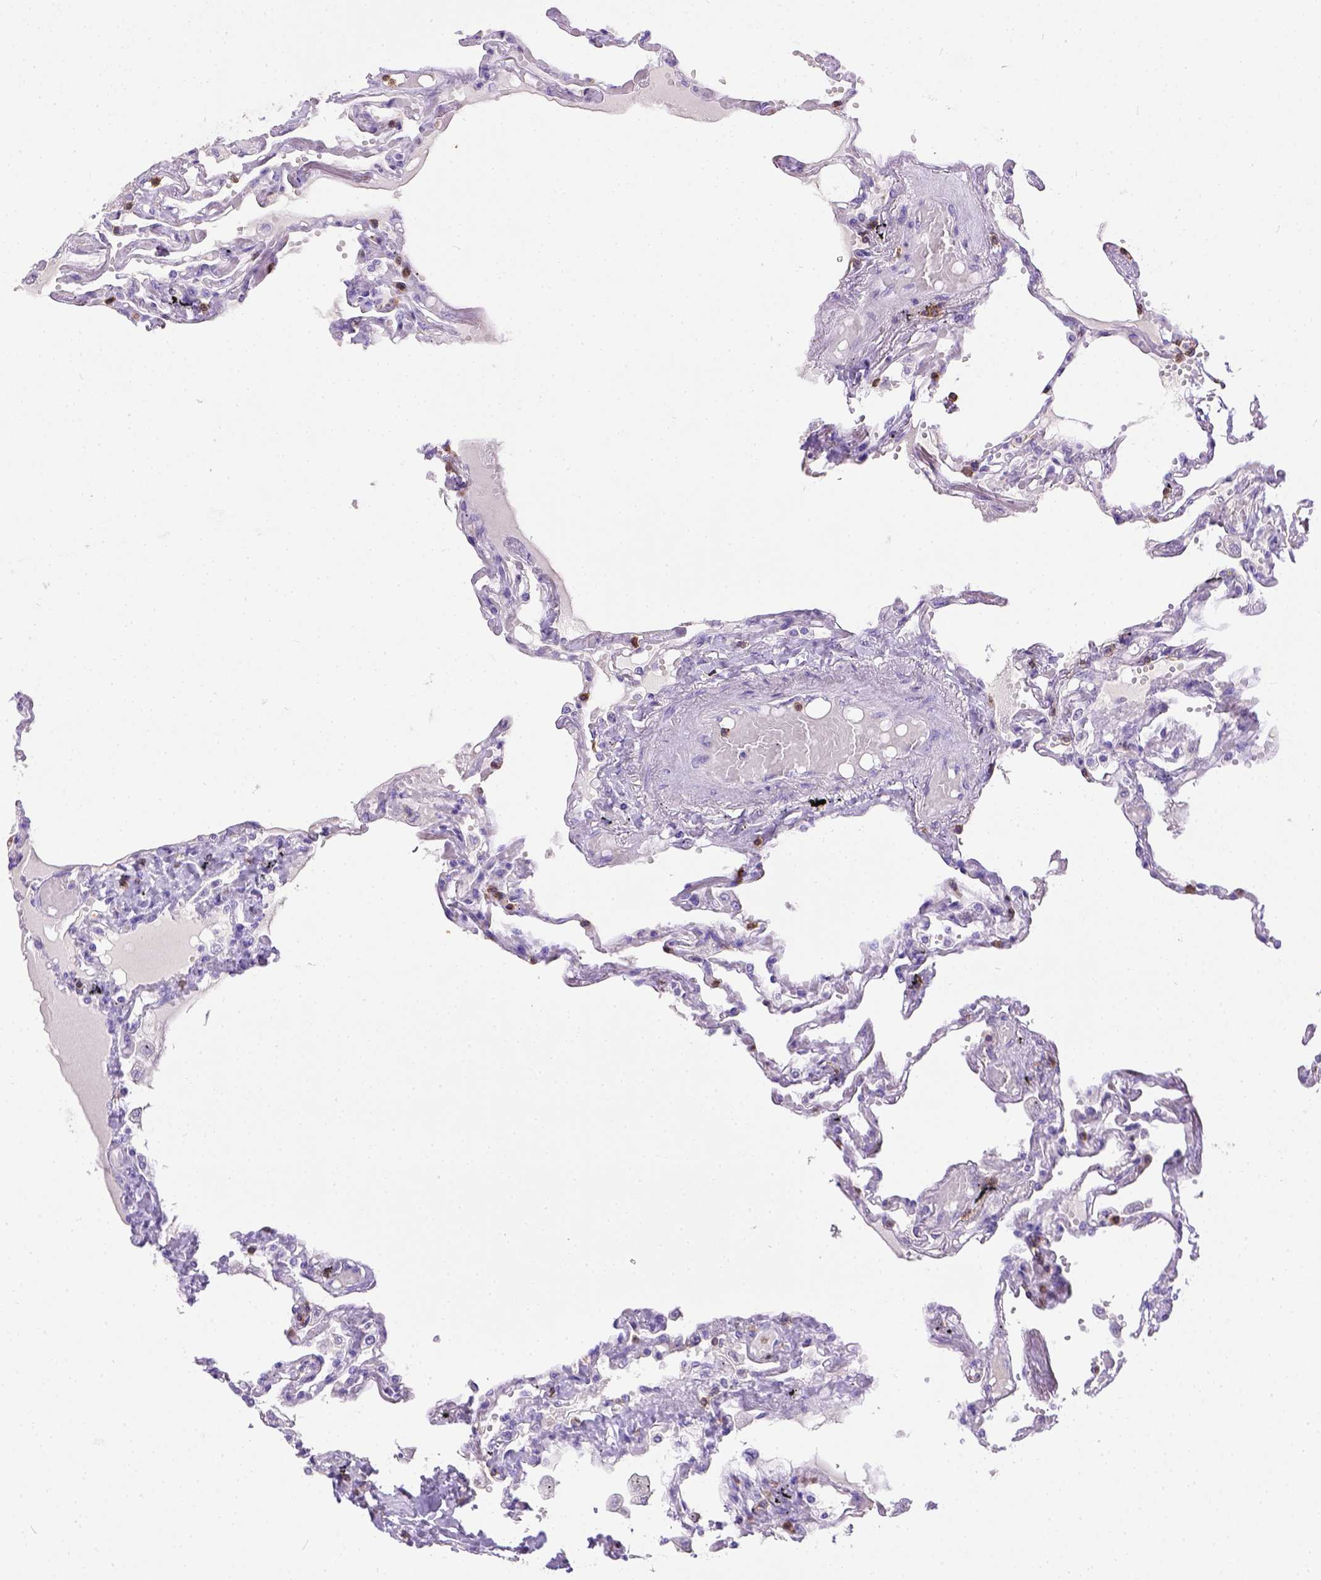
{"staining": {"intensity": "negative", "quantity": "none", "location": "none"}, "tissue": "lung", "cell_type": "Alveolar cells", "image_type": "normal", "snomed": [{"axis": "morphology", "description": "Normal tissue, NOS"}, {"axis": "morphology", "description": "Adenocarcinoma, NOS"}, {"axis": "topography", "description": "Cartilage tissue"}, {"axis": "topography", "description": "Lung"}], "caption": "This is an immunohistochemistry image of benign human lung. There is no expression in alveolar cells.", "gene": "CD3E", "patient": {"sex": "female", "age": 67}}